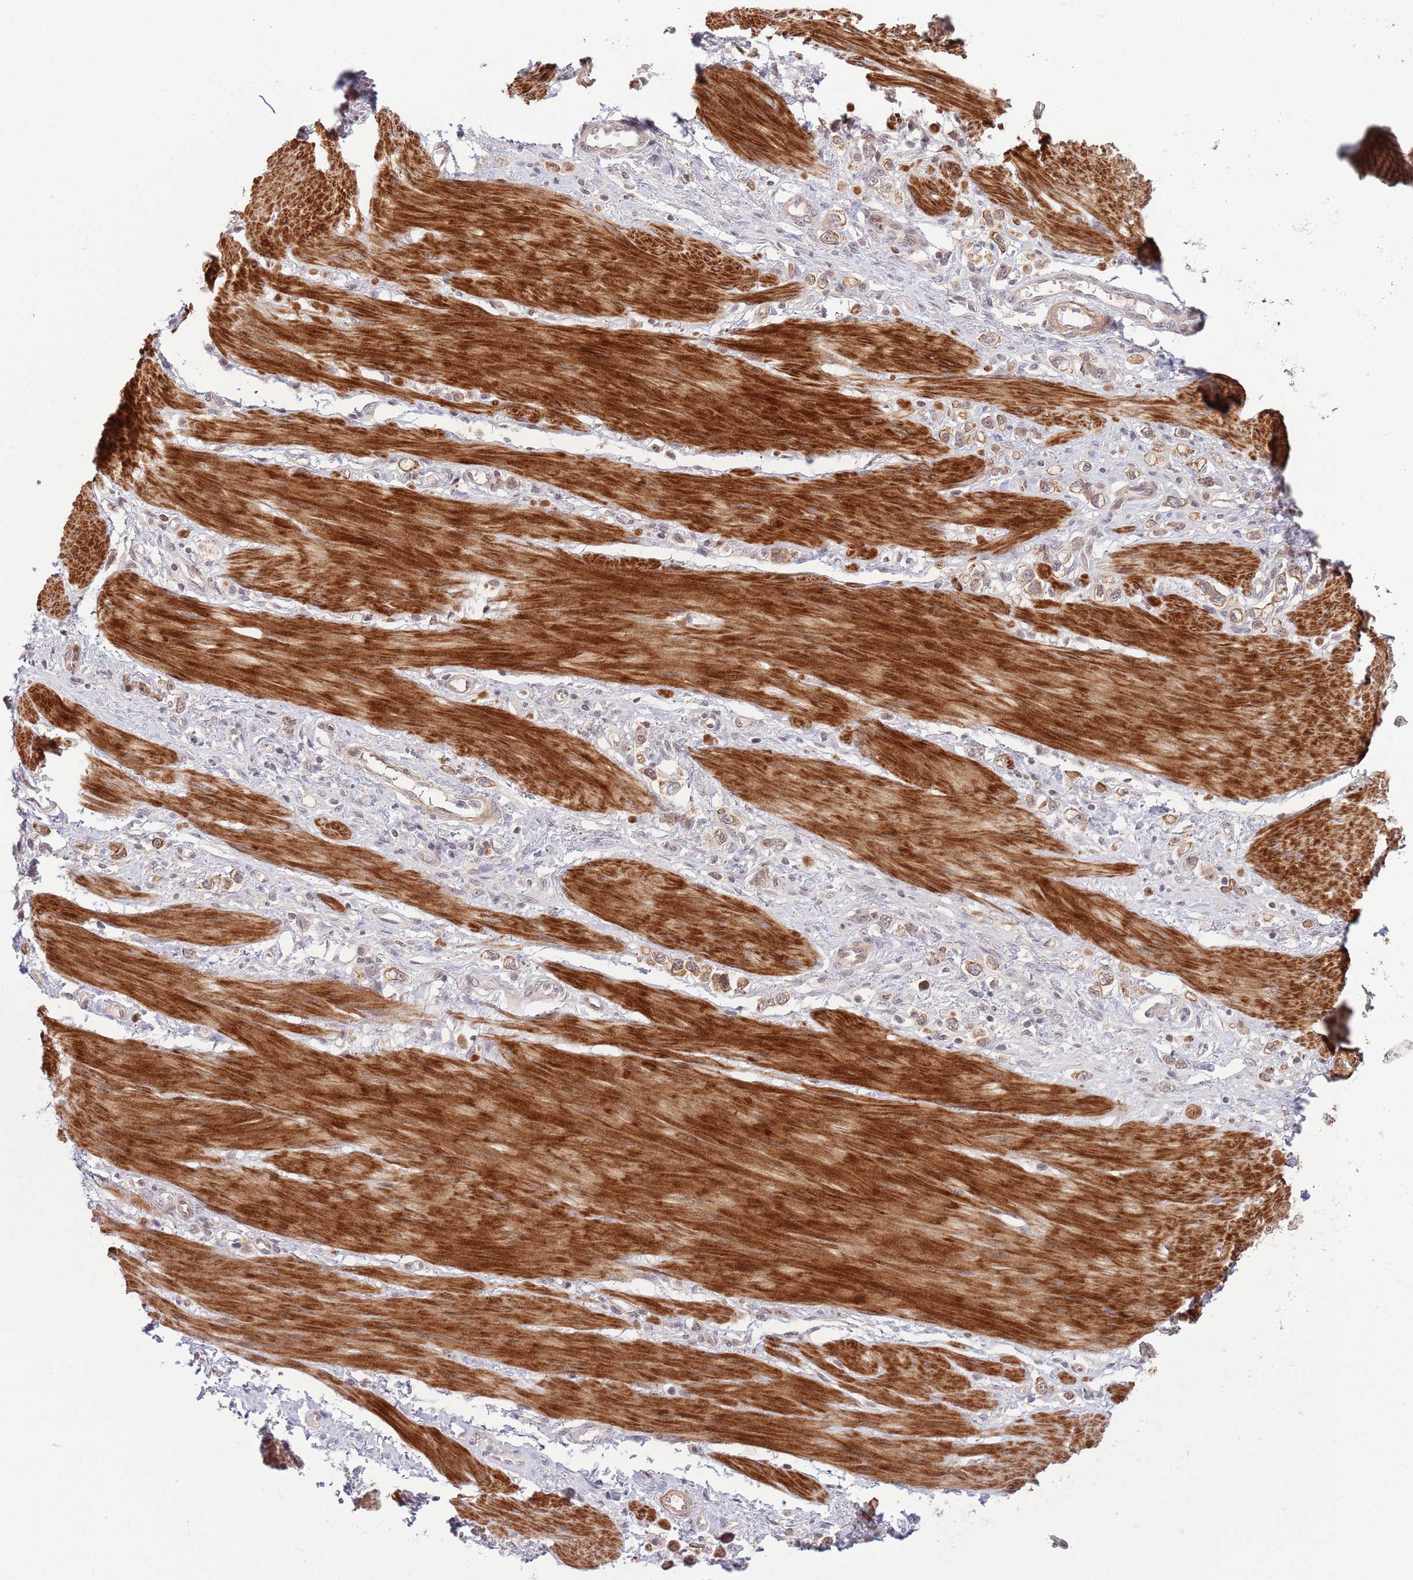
{"staining": {"intensity": "moderate", "quantity": ">75%", "location": "cytoplasmic/membranous"}, "tissue": "stomach cancer", "cell_type": "Tumor cells", "image_type": "cancer", "snomed": [{"axis": "morphology", "description": "Adenocarcinoma, NOS"}, {"axis": "topography", "description": "Stomach"}], "caption": "Protein analysis of stomach cancer (adenocarcinoma) tissue shows moderate cytoplasmic/membranous staining in about >75% of tumor cells.", "gene": "CCDC154", "patient": {"sex": "female", "age": 65}}